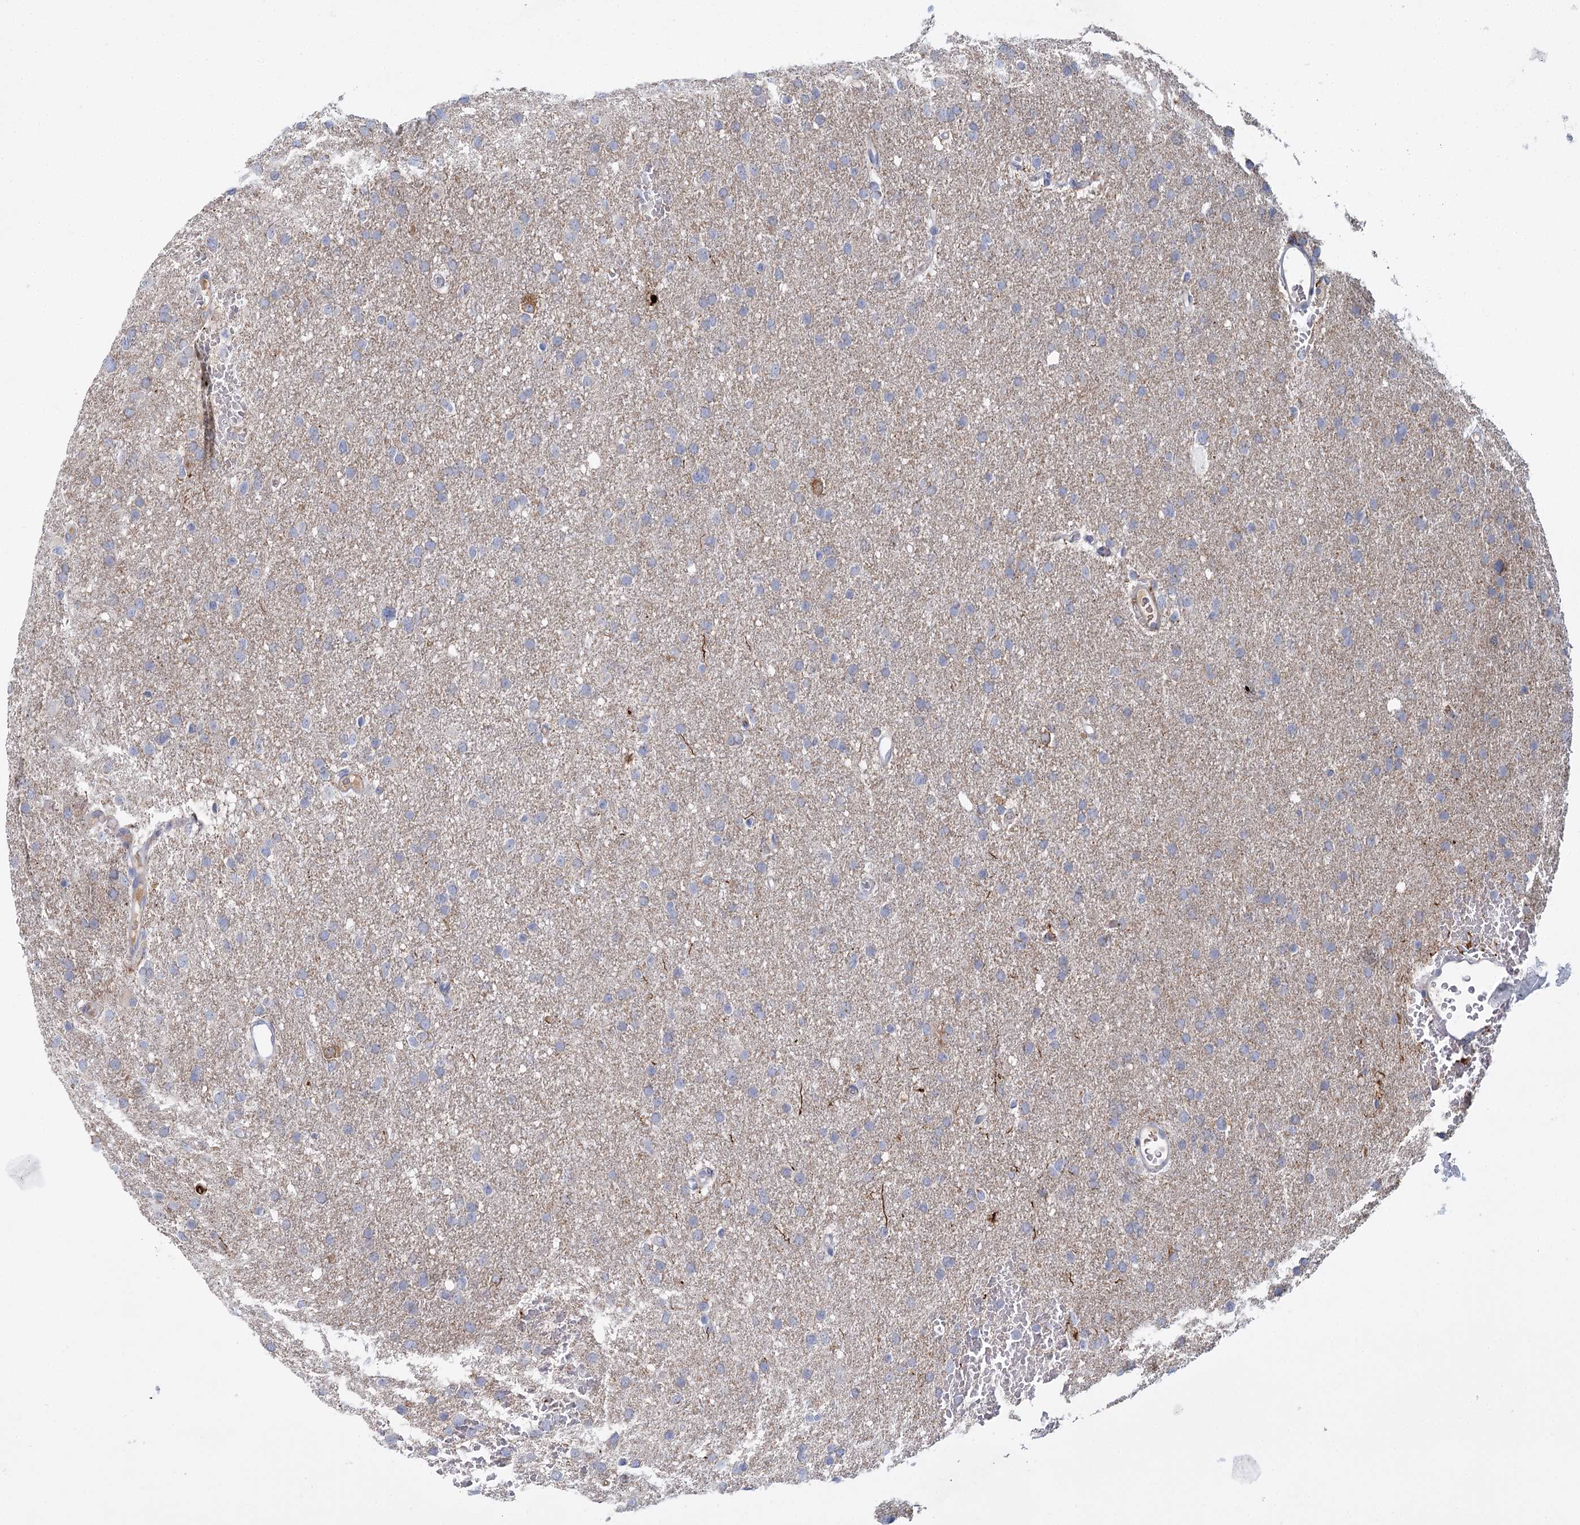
{"staining": {"intensity": "negative", "quantity": "none", "location": "none"}, "tissue": "glioma", "cell_type": "Tumor cells", "image_type": "cancer", "snomed": [{"axis": "morphology", "description": "Glioma, malignant, High grade"}, {"axis": "topography", "description": "Cerebral cortex"}], "caption": "This is a image of IHC staining of glioma, which shows no expression in tumor cells.", "gene": "ARHGAP44", "patient": {"sex": "female", "age": 36}}